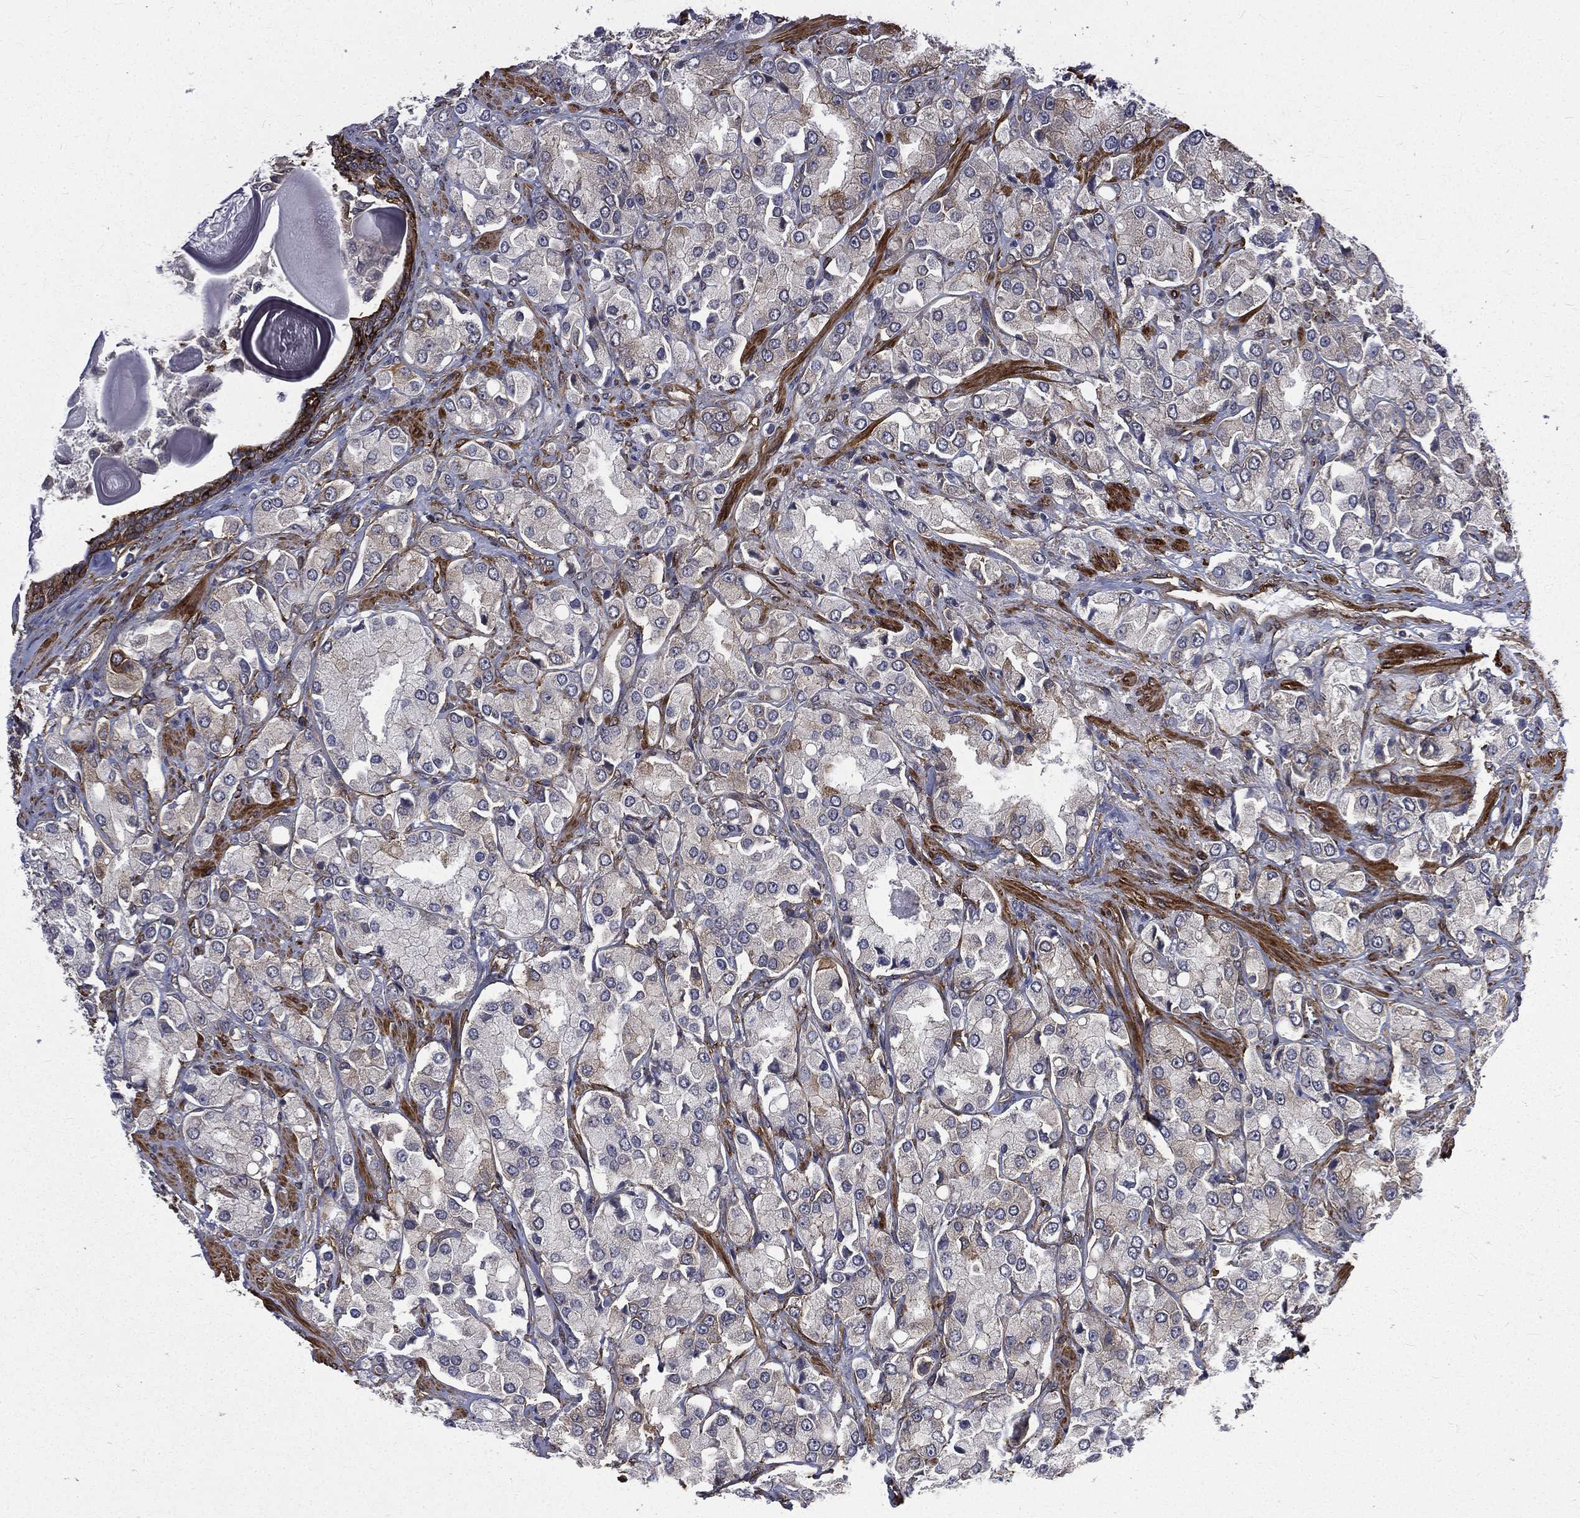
{"staining": {"intensity": "negative", "quantity": "none", "location": "none"}, "tissue": "prostate cancer", "cell_type": "Tumor cells", "image_type": "cancer", "snomed": [{"axis": "morphology", "description": "Adenocarcinoma, NOS"}, {"axis": "topography", "description": "Prostate and seminal vesicle, NOS"}, {"axis": "topography", "description": "Prostate"}], "caption": "DAB (3,3'-diaminobenzidine) immunohistochemical staining of adenocarcinoma (prostate) reveals no significant staining in tumor cells.", "gene": "PPFIBP1", "patient": {"sex": "male", "age": 64}}